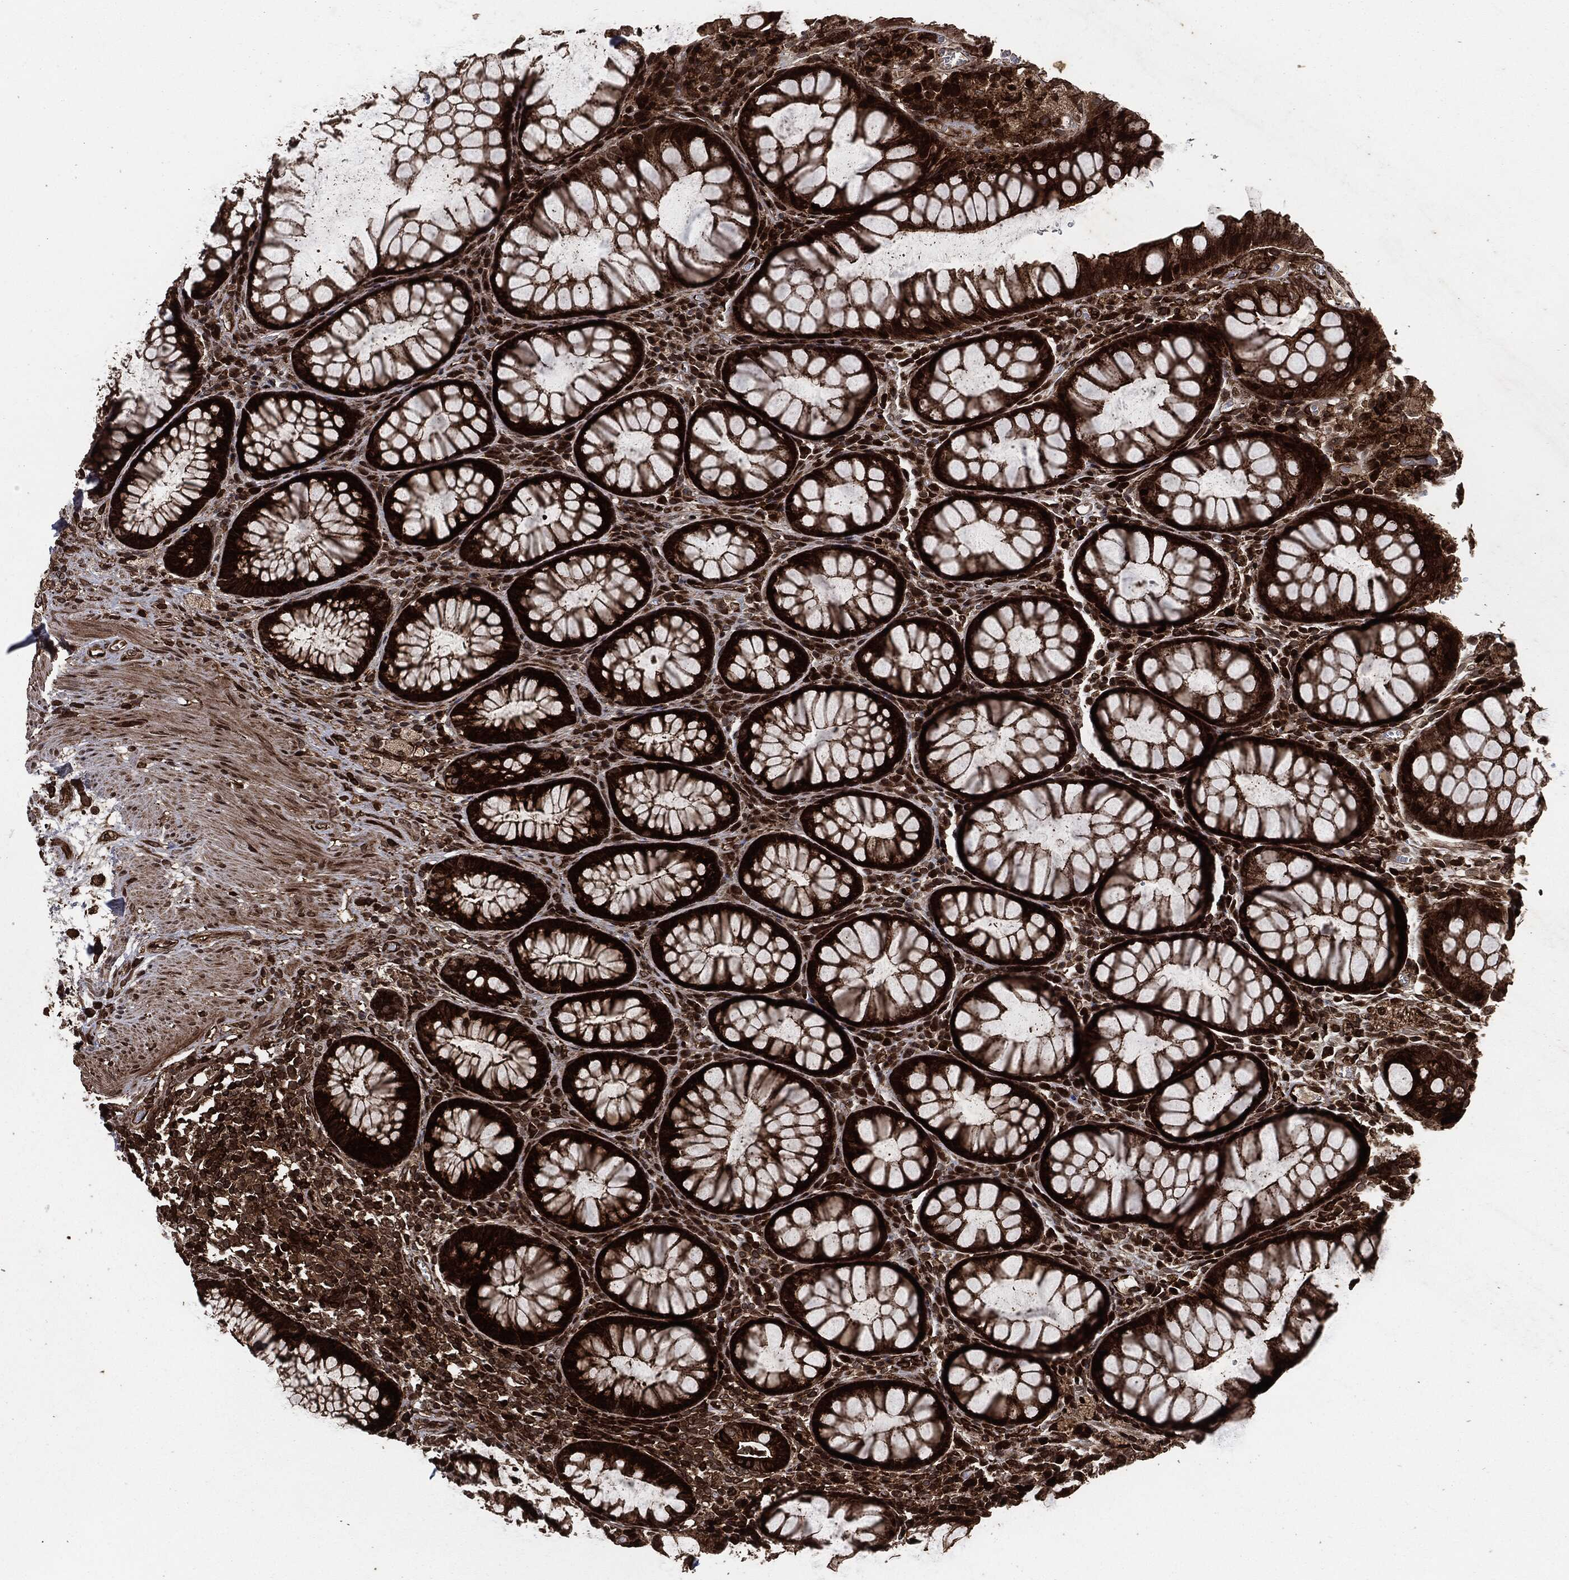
{"staining": {"intensity": "strong", "quantity": ">75%", "location": "cytoplasmic/membranous"}, "tissue": "rectum", "cell_type": "Glandular cells", "image_type": "normal", "snomed": [{"axis": "morphology", "description": "Normal tissue, NOS"}, {"axis": "topography", "description": "Rectum"}], "caption": "A micrograph showing strong cytoplasmic/membranous staining in approximately >75% of glandular cells in benign rectum, as visualized by brown immunohistochemical staining.", "gene": "IFIT1", "patient": {"sex": "female", "age": 68}}